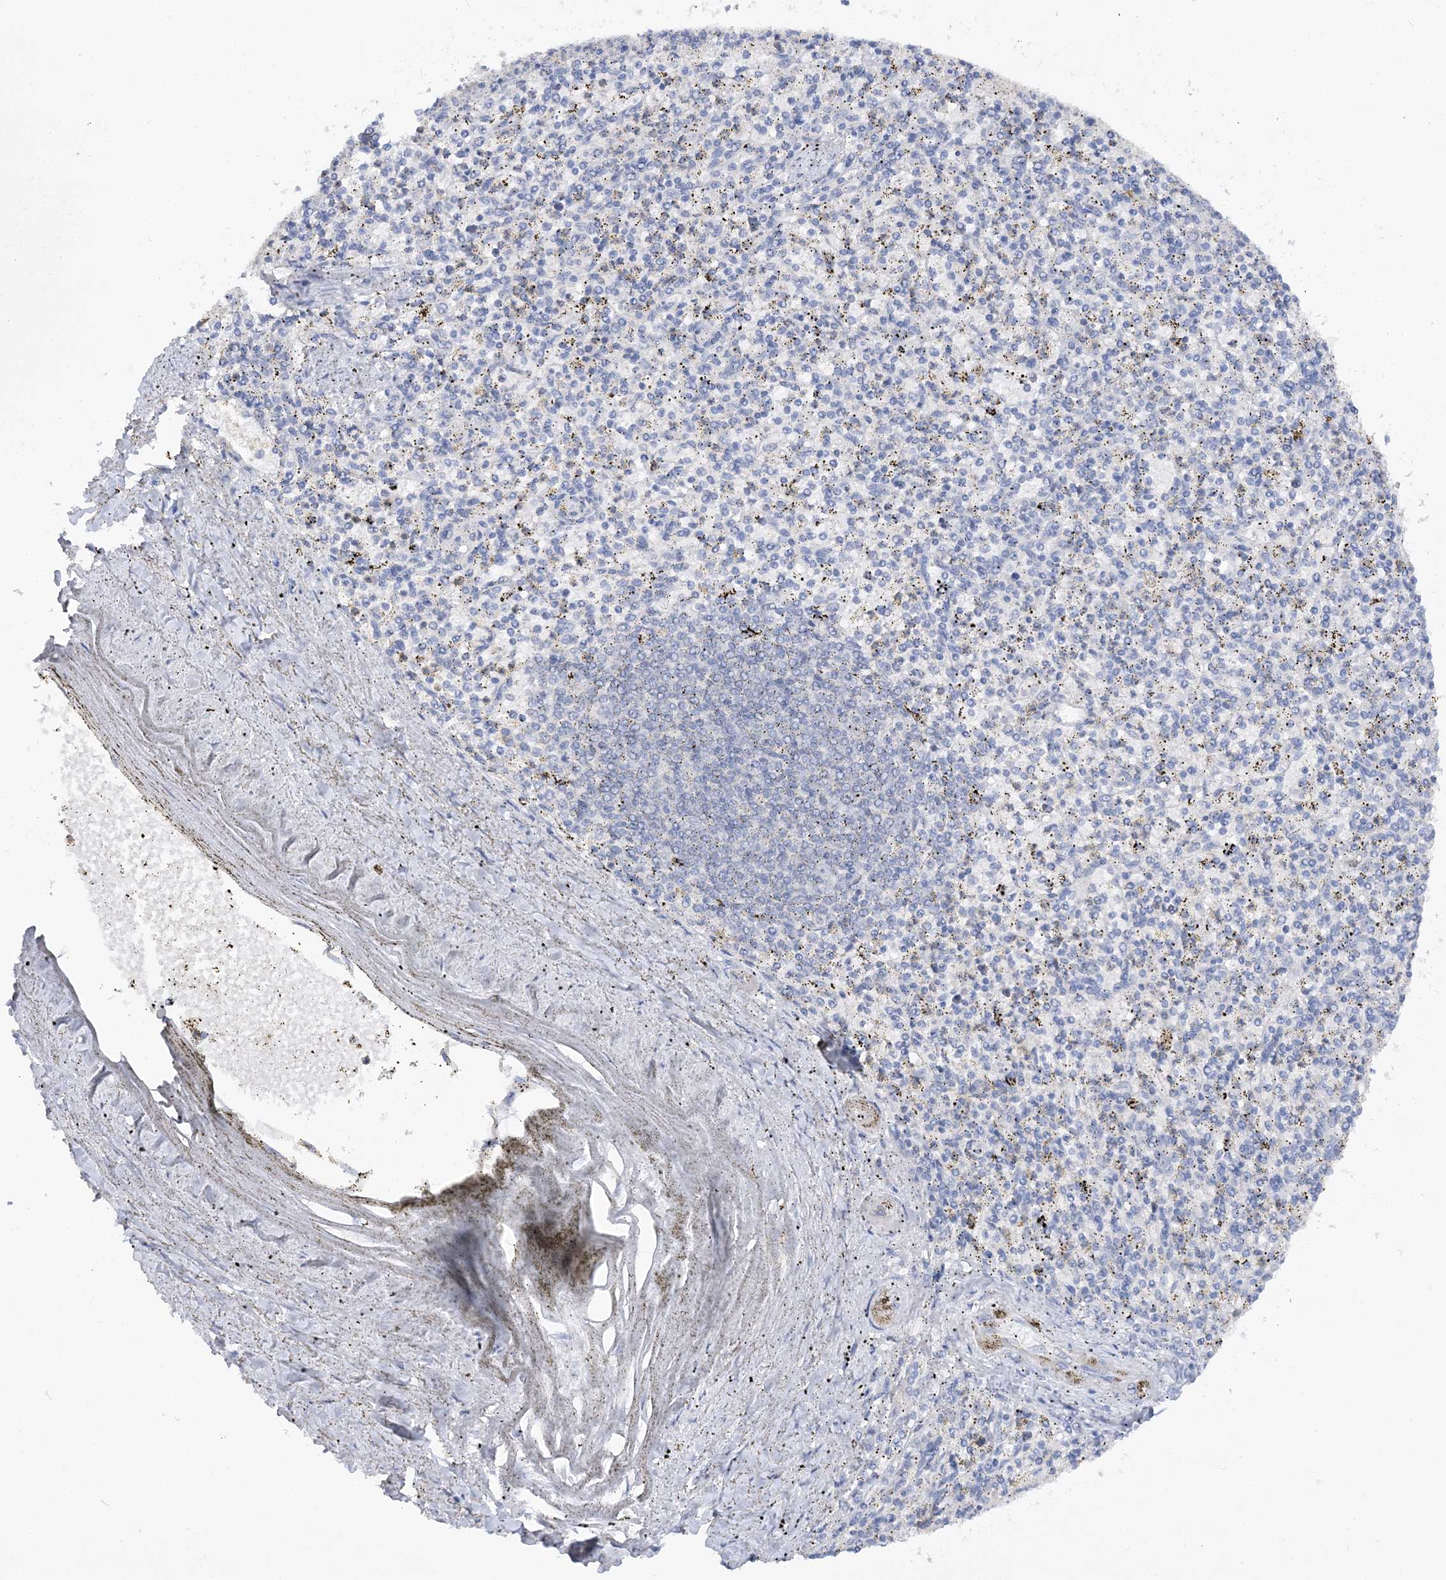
{"staining": {"intensity": "negative", "quantity": "none", "location": "none"}, "tissue": "spleen", "cell_type": "Cells in red pulp", "image_type": "normal", "snomed": [{"axis": "morphology", "description": "Normal tissue, NOS"}, {"axis": "topography", "description": "Spleen"}], "caption": "High power microscopy micrograph of an IHC photomicrograph of unremarkable spleen, revealing no significant positivity in cells in red pulp. (Brightfield microscopy of DAB (3,3'-diaminobenzidine) immunohistochemistry (IHC) at high magnification).", "gene": "RPEL1", "patient": {"sex": "male", "age": 72}}